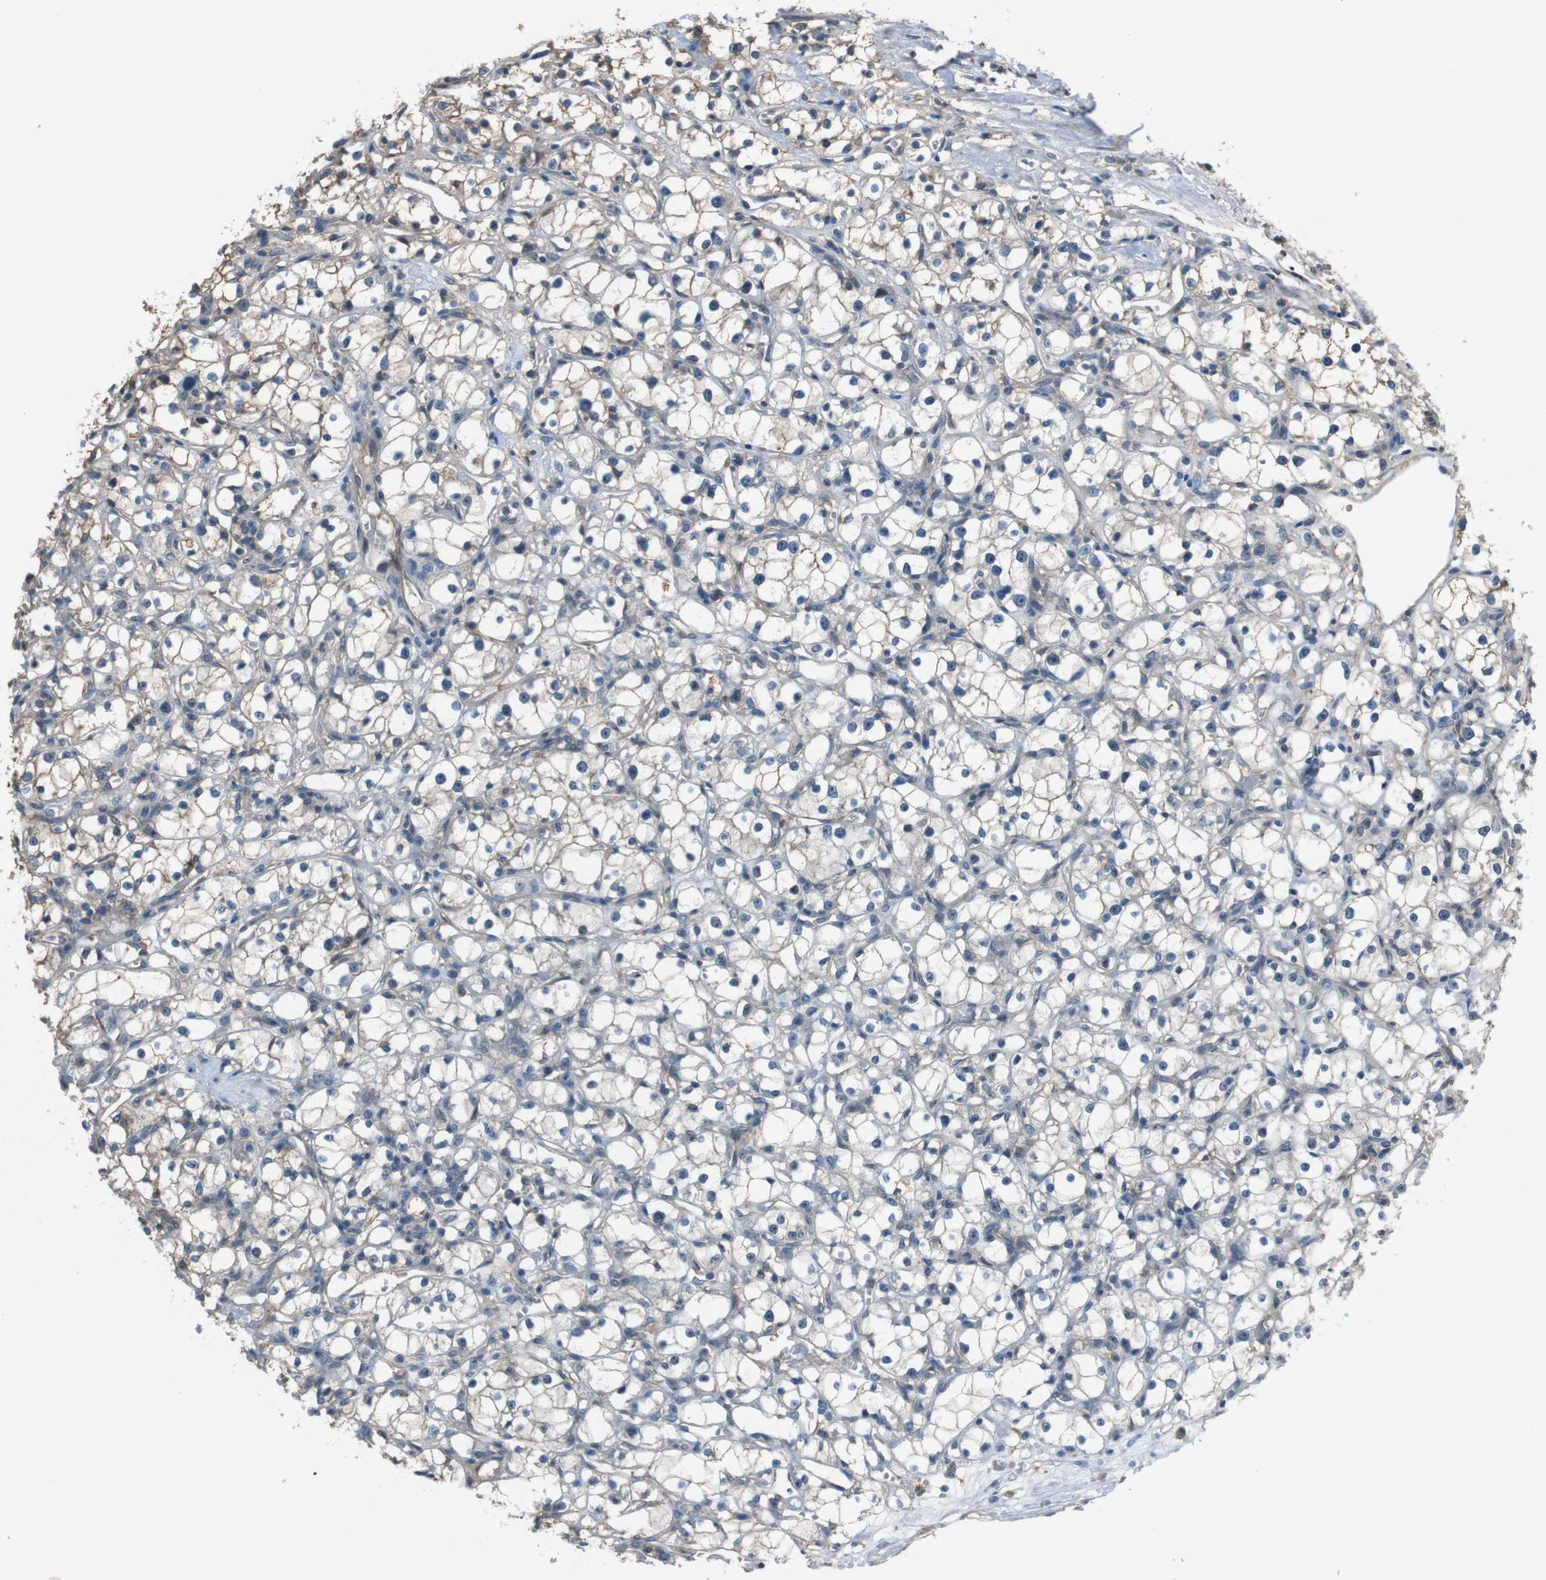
{"staining": {"intensity": "negative", "quantity": "none", "location": "none"}, "tissue": "renal cancer", "cell_type": "Tumor cells", "image_type": "cancer", "snomed": [{"axis": "morphology", "description": "Adenocarcinoma, NOS"}, {"axis": "topography", "description": "Kidney"}], "caption": "Immunohistochemistry photomicrograph of human adenocarcinoma (renal) stained for a protein (brown), which exhibits no positivity in tumor cells.", "gene": "ATP2B1", "patient": {"sex": "male", "age": 56}}